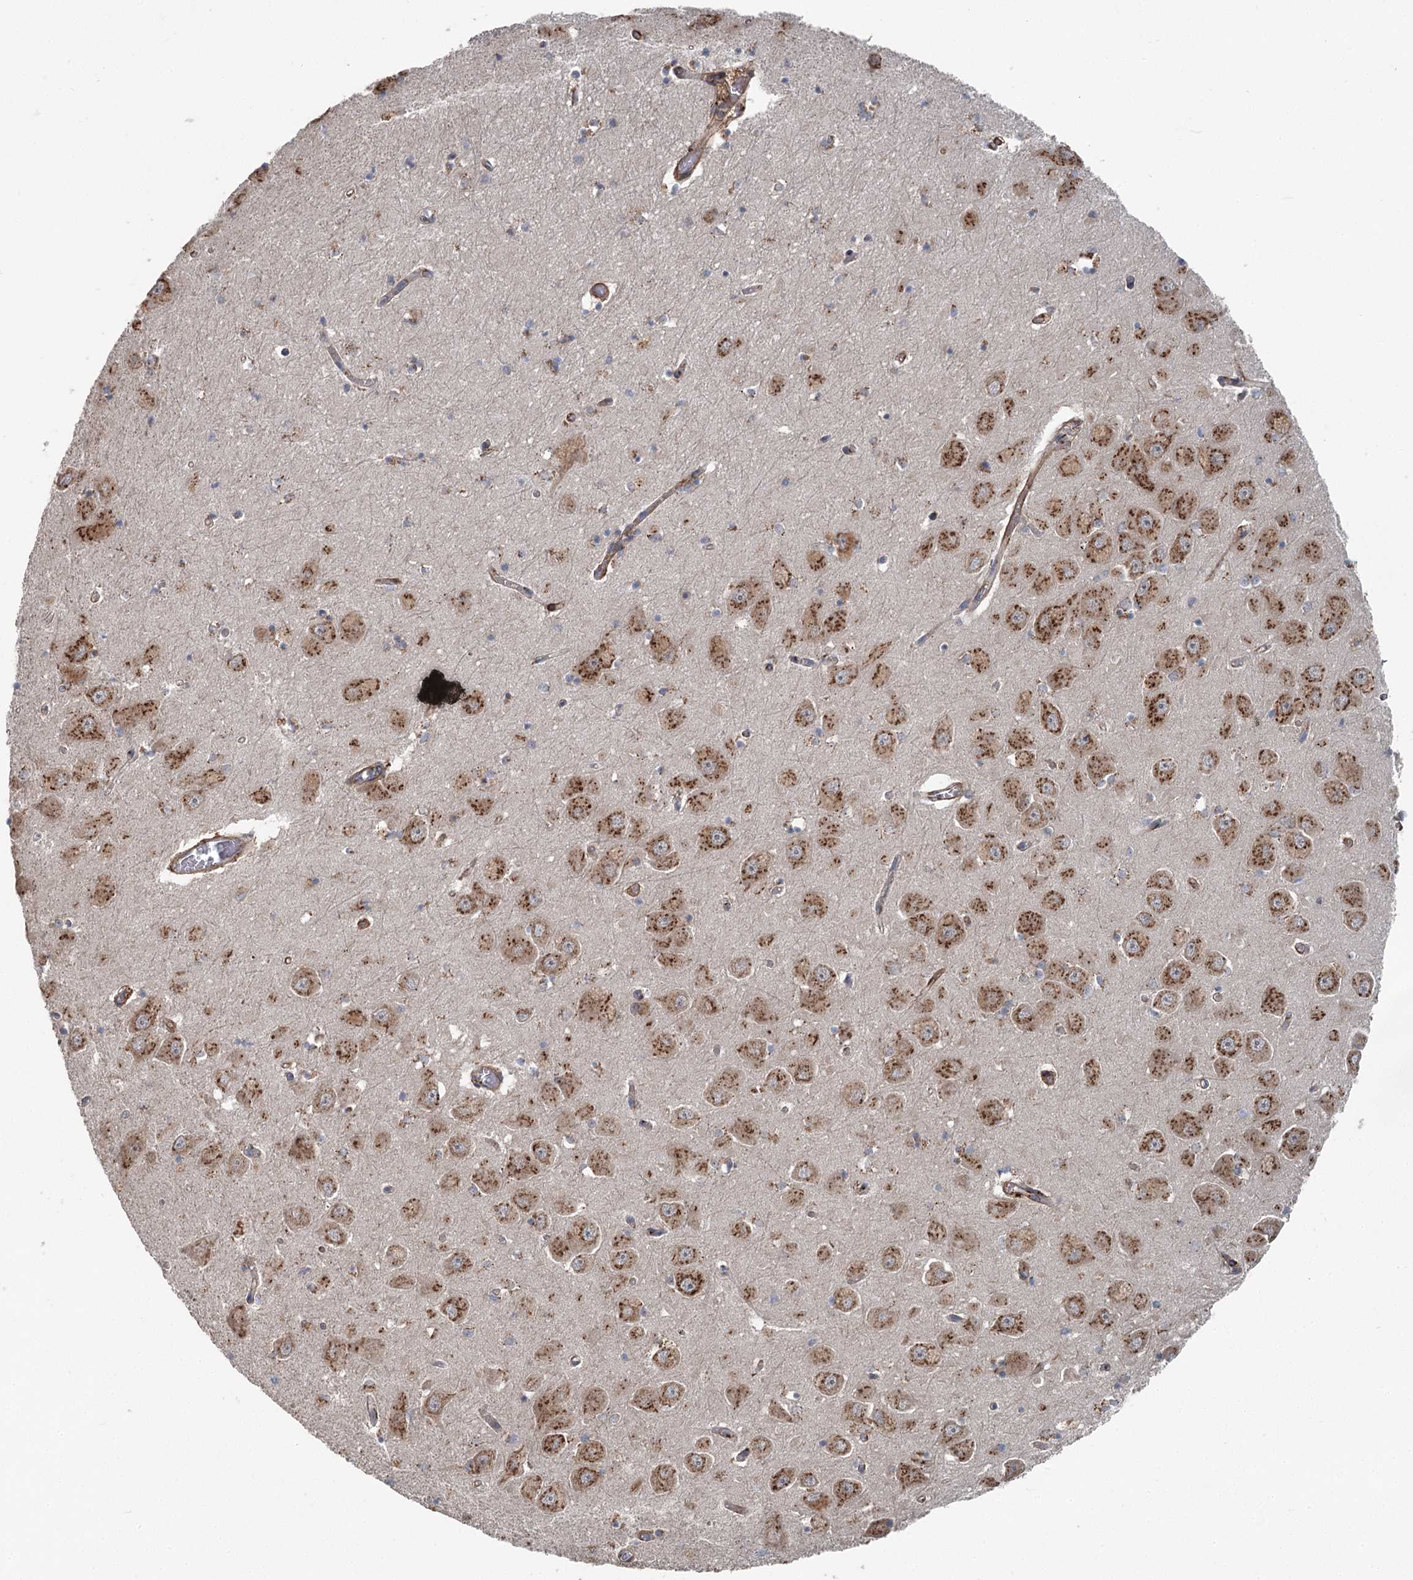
{"staining": {"intensity": "moderate", "quantity": "25%-75%", "location": "cytoplasmic/membranous"}, "tissue": "hippocampus", "cell_type": "Glial cells", "image_type": "normal", "snomed": [{"axis": "morphology", "description": "Normal tissue, NOS"}, {"axis": "topography", "description": "Hippocampus"}], "caption": "Glial cells reveal moderate cytoplasmic/membranous expression in about 25%-75% of cells in unremarkable hippocampus.", "gene": "ITIH5", "patient": {"sex": "male", "age": 70}}